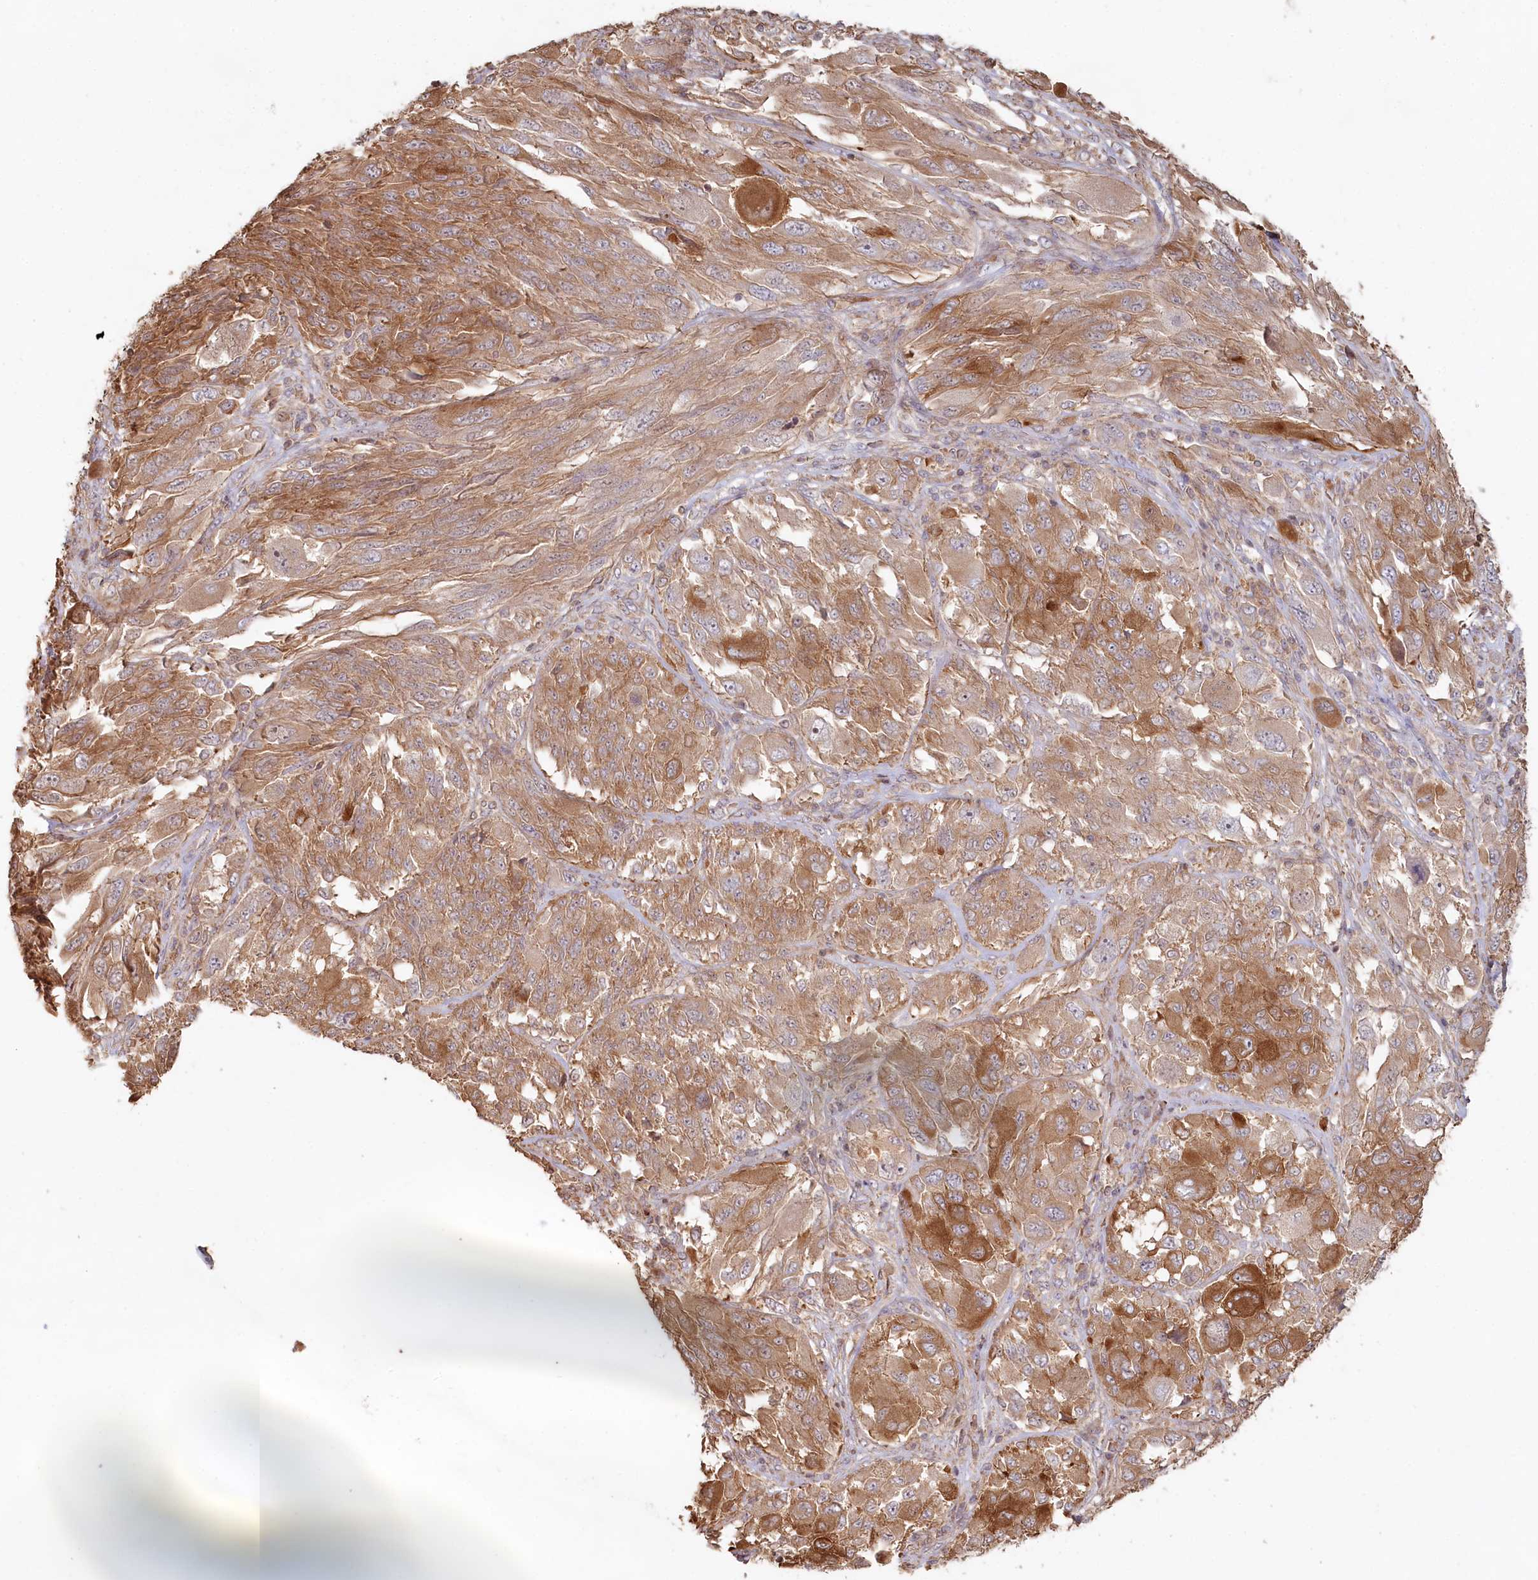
{"staining": {"intensity": "moderate", "quantity": ">75%", "location": "cytoplasmic/membranous"}, "tissue": "melanoma", "cell_type": "Tumor cells", "image_type": "cancer", "snomed": [{"axis": "morphology", "description": "Malignant melanoma, NOS"}, {"axis": "topography", "description": "Skin"}], "caption": "The histopathology image demonstrates a brown stain indicating the presence of a protein in the cytoplasmic/membranous of tumor cells in malignant melanoma.", "gene": "HAL", "patient": {"sex": "female", "age": 91}}